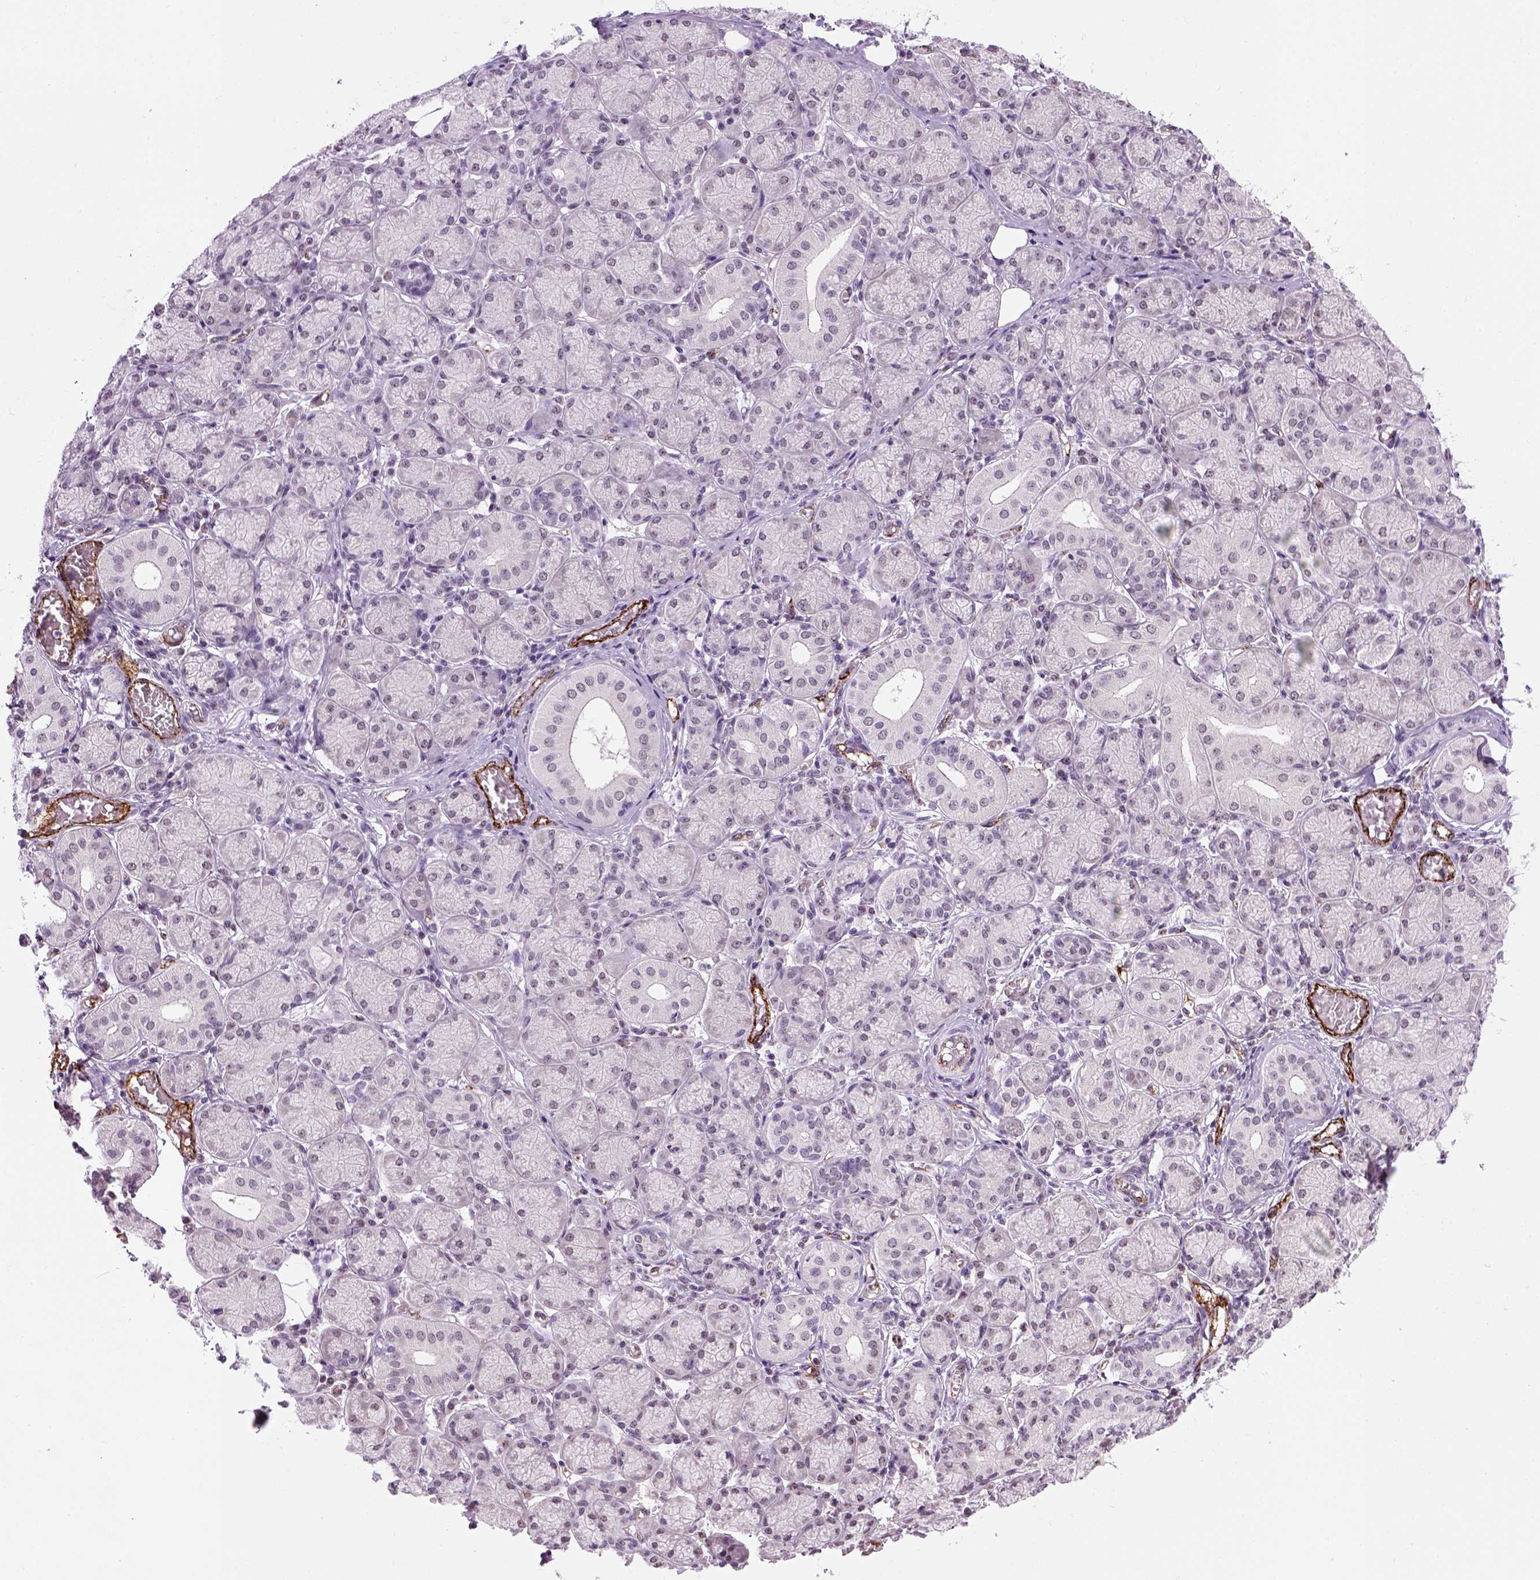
{"staining": {"intensity": "negative", "quantity": "none", "location": "none"}, "tissue": "salivary gland", "cell_type": "Glandular cells", "image_type": "normal", "snomed": [{"axis": "morphology", "description": "Normal tissue, NOS"}, {"axis": "topography", "description": "Salivary gland"}, {"axis": "topography", "description": "Peripheral nerve tissue"}], "caption": "Immunohistochemical staining of normal human salivary gland exhibits no significant expression in glandular cells.", "gene": "VWF", "patient": {"sex": "female", "age": 24}}